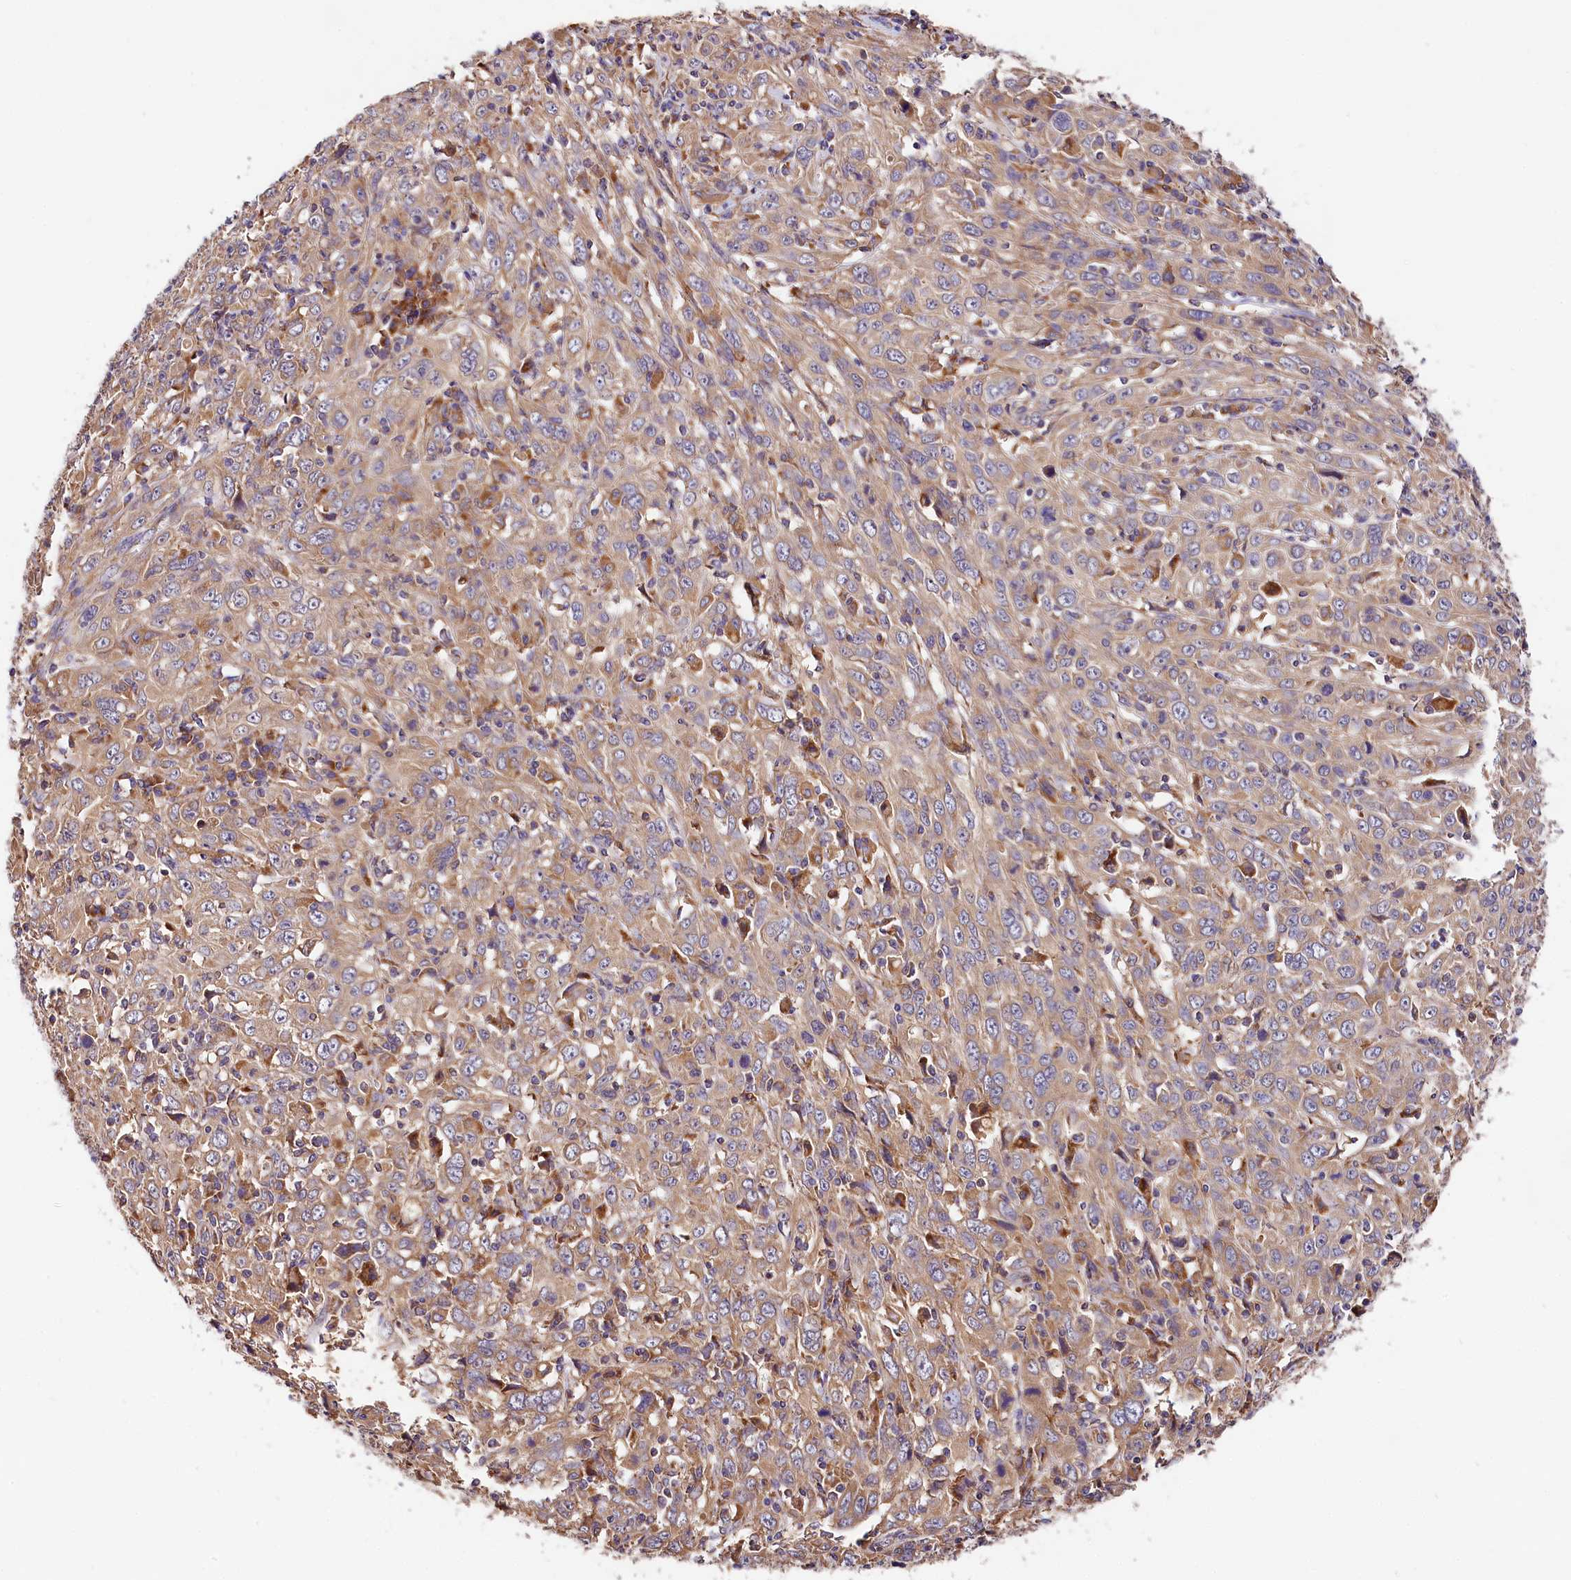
{"staining": {"intensity": "weak", "quantity": "25%-75%", "location": "cytoplasmic/membranous"}, "tissue": "cervical cancer", "cell_type": "Tumor cells", "image_type": "cancer", "snomed": [{"axis": "morphology", "description": "Squamous cell carcinoma, NOS"}, {"axis": "topography", "description": "Cervix"}], "caption": "A high-resolution image shows immunohistochemistry (IHC) staining of squamous cell carcinoma (cervical), which exhibits weak cytoplasmic/membranous staining in approximately 25%-75% of tumor cells.", "gene": "SPG11", "patient": {"sex": "female", "age": 46}}